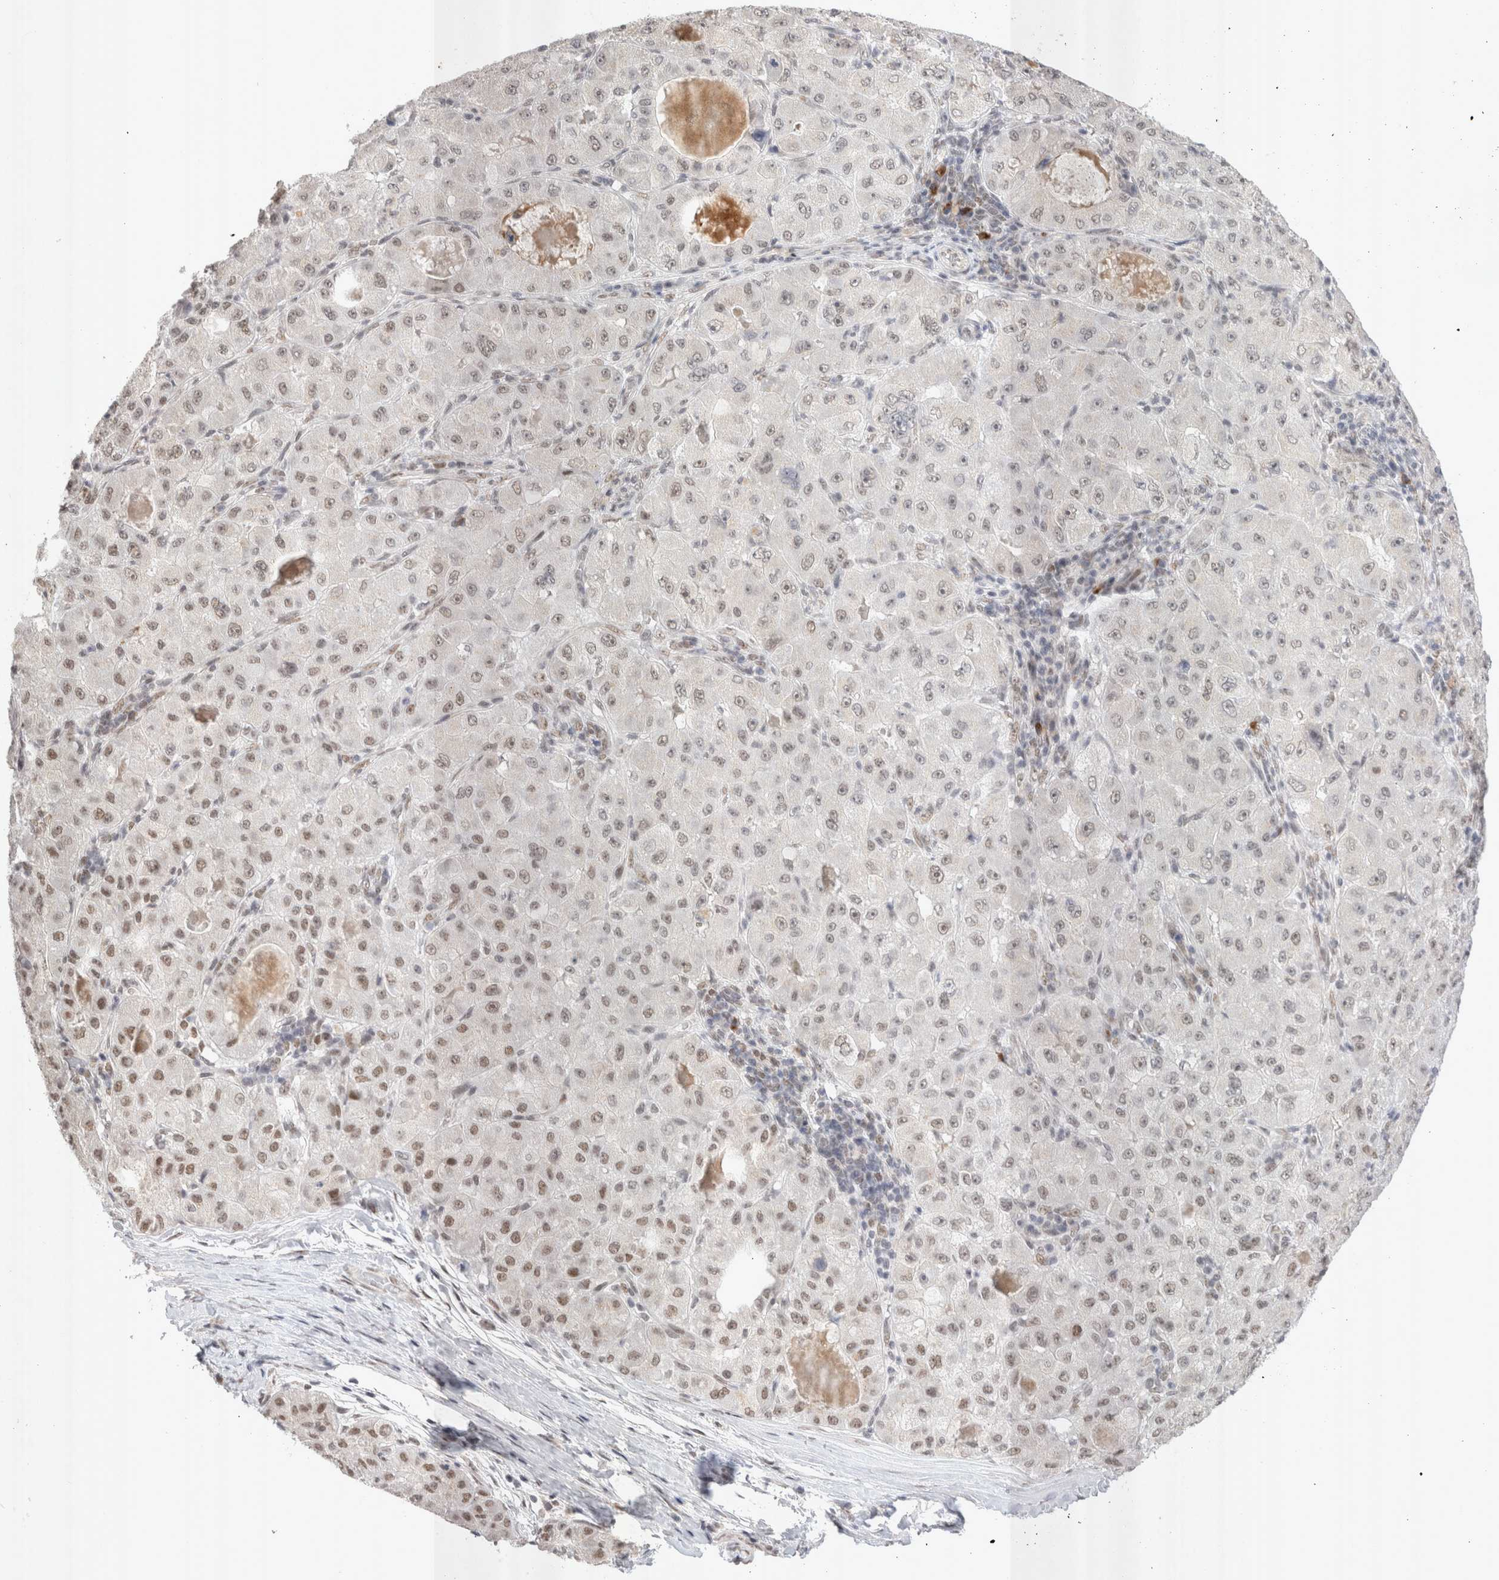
{"staining": {"intensity": "moderate", "quantity": "25%-75%", "location": "nuclear"}, "tissue": "liver cancer", "cell_type": "Tumor cells", "image_type": "cancer", "snomed": [{"axis": "morphology", "description": "Carcinoma, Hepatocellular, NOS"}, {"axis": "topography", "description": "Liver"}], "caption": "The image demonstrates staining of liver cancer, revealing moderate nuclear protein staining (brown color) within tumor cells.", "gene": "RECQL4", "patient": {"sex": "male", "age": 80}}